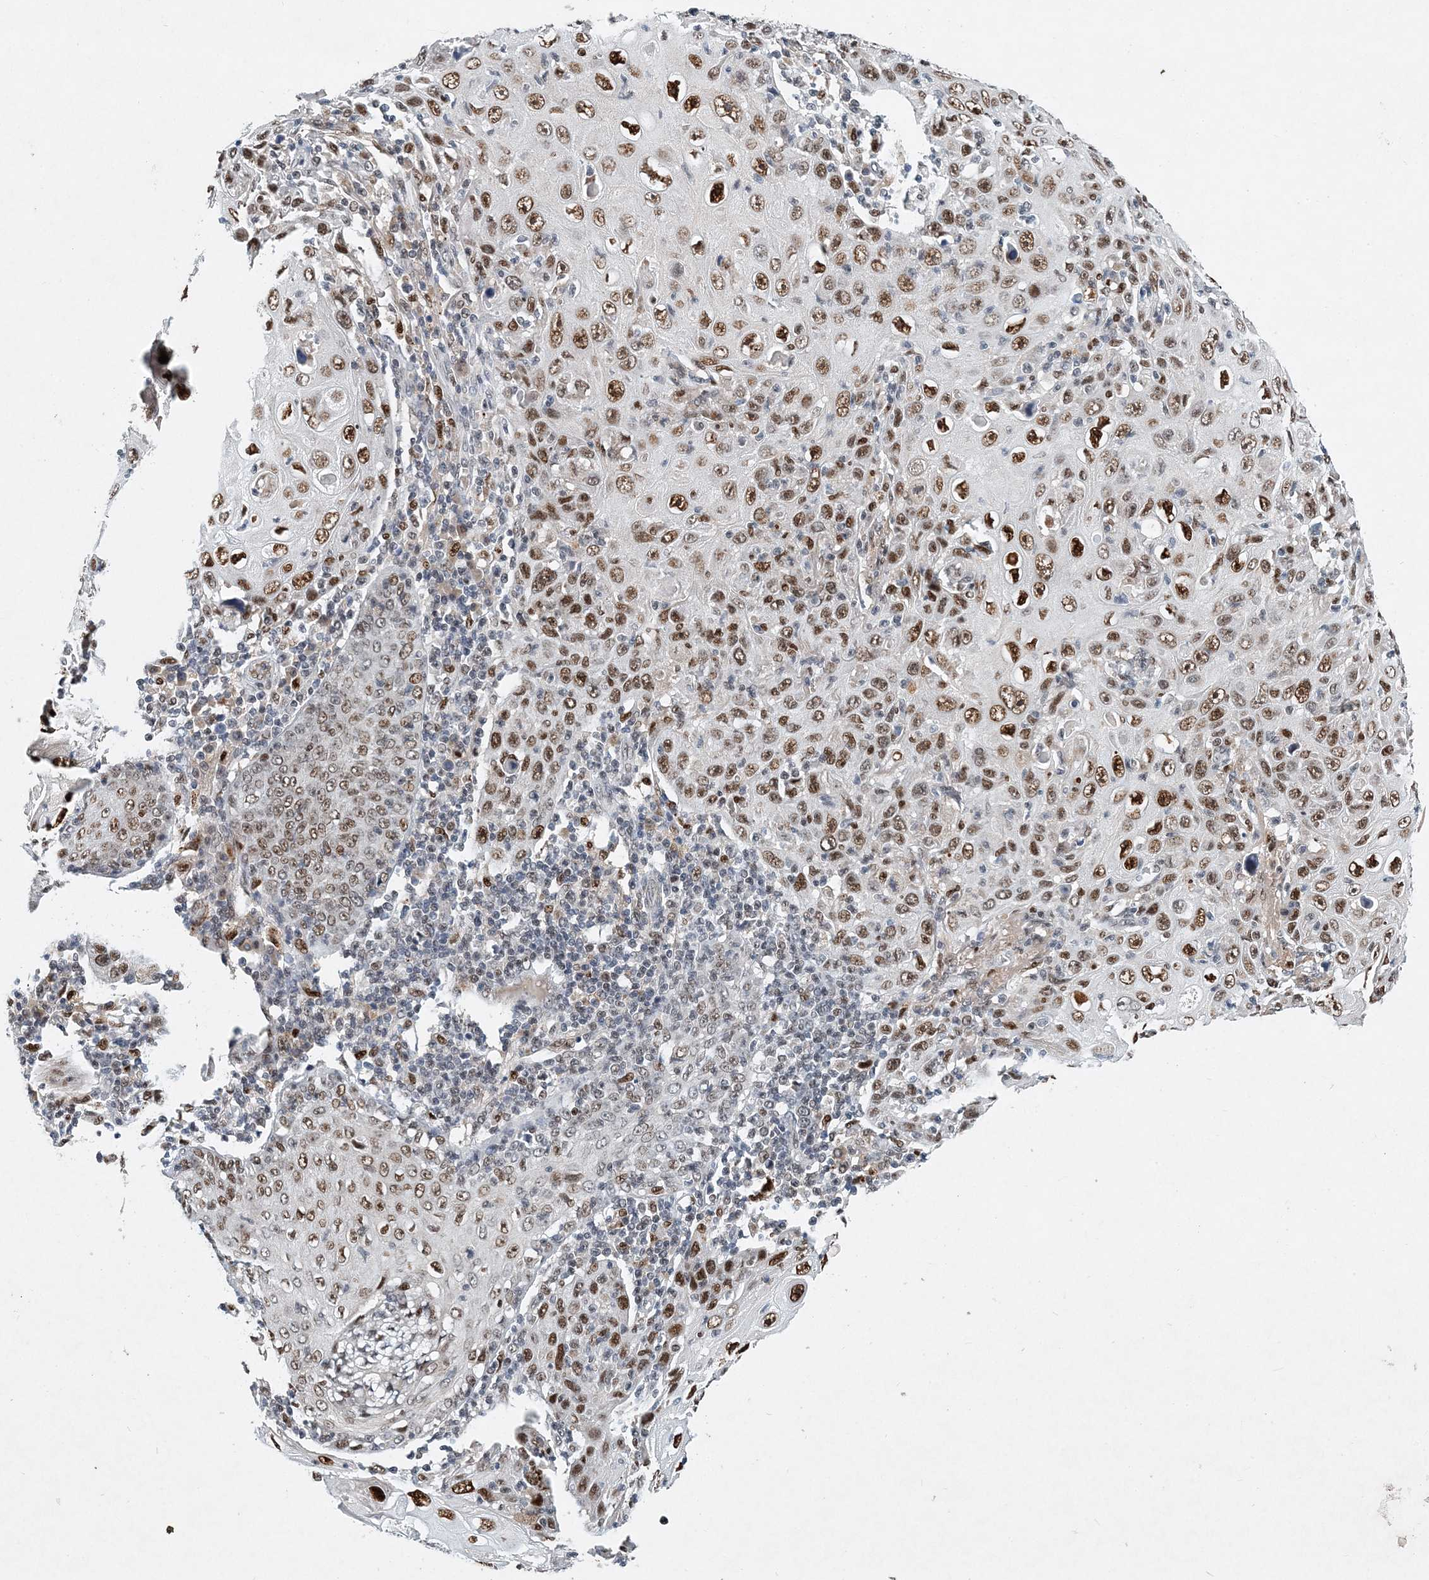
{"staining": {"intensity": "strong", "quantity": ">75%", "location": "nuclear"}, "tissue": "skin cancer", "cell_type": "Tumor cells", "image_type": "cancer", "snomed": [{"axis": "morphology", "description": "Squamous cell carcinoma, NOS"}, {"axis": "topography", "description": "Skin"}], "caption": "Brown immunohistochemical staining in skin squamous cell carcinoma displays strong nuclear positivity in approximately >75% of tumor cells. Immunohistochemistry (ihc) stains the protein in brown and the nuclei are stained blue.", "gene": "KPNA4", "patient": {"sex": "female", "age": 88}}